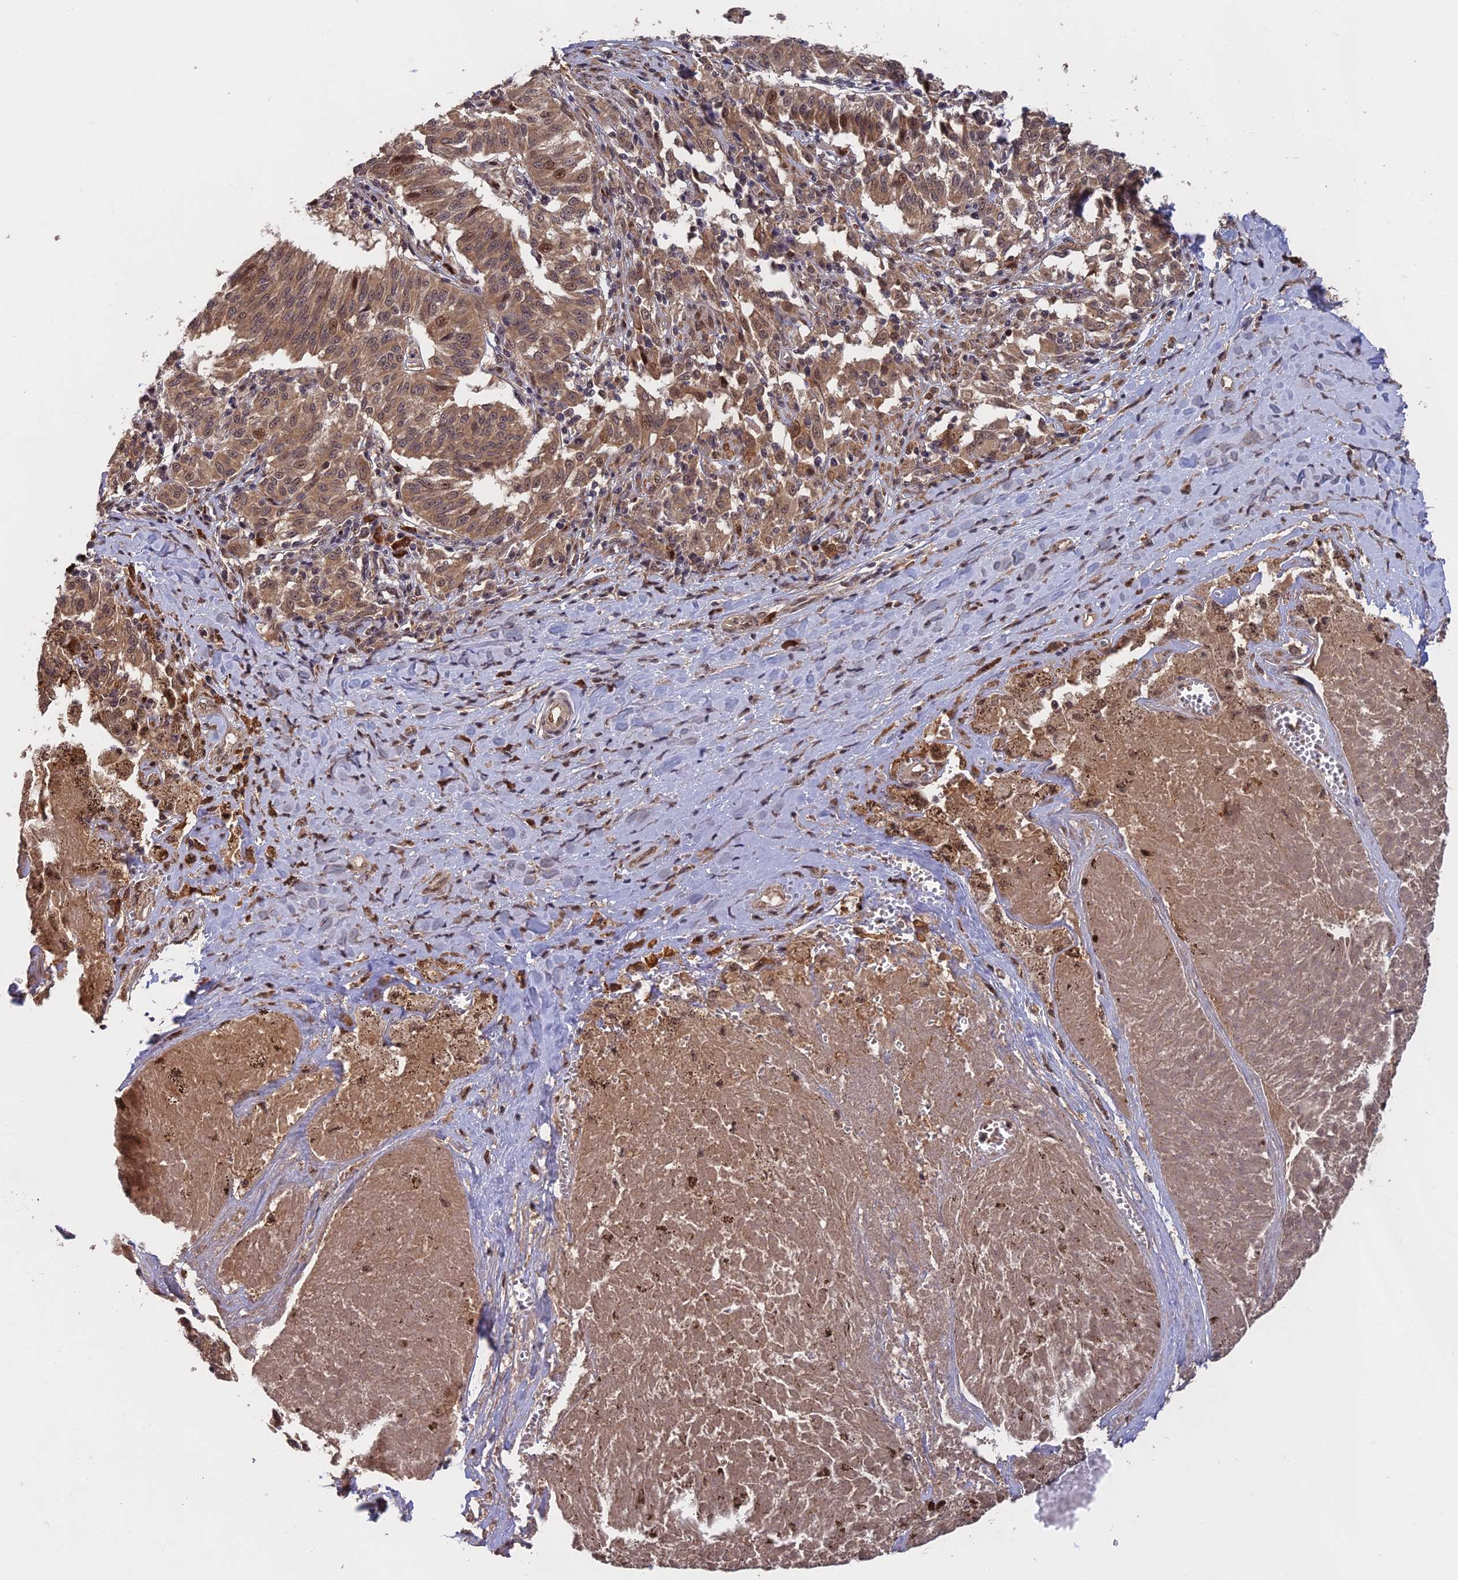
{"staining": {"intensity": "moderate", "quantity": ">75%", "location": "cytoplasmic/membranous,nuclear"}, "tissue": "melanoma", "cell_type": "Tumor cells", "image_type": "cancer", "snomed": [{"axis": "morphology", "description": "Malignant melanoma, NOS"}, {"axis": "topography", "description": "Skin"}], "caption": "IHC staining of melanoma, which exhibits medium levels of moderate cytoplasmic/membranous and nuclear expression in approximately >75% of tumor cells indicating moderate cytoplasmic/membranous and nuclear protein staining. The staining was performed using DAB (brown) for protein detection and nuclei were counterstained in hematoxylin (blue).", "gene": "OSBPL1A", "patient": {"sex": "female", "age": 72}}